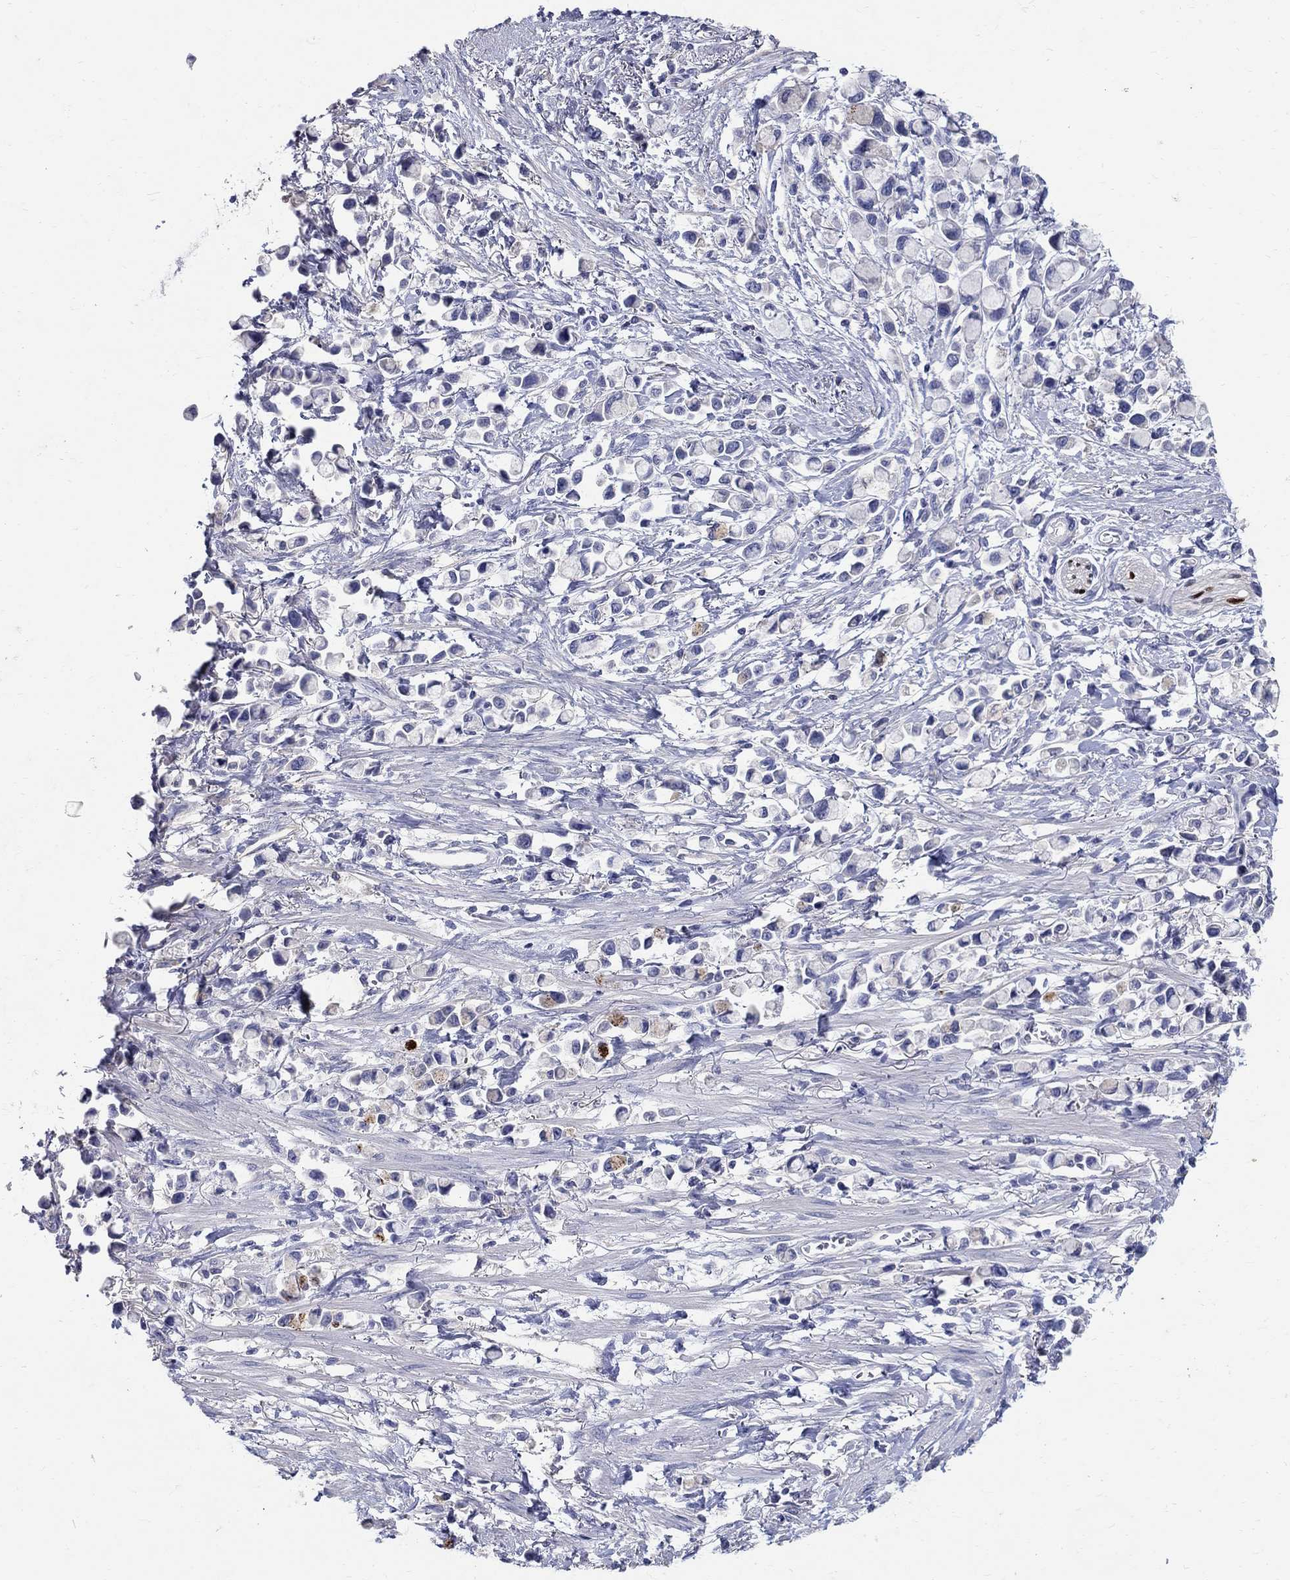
{"staining": {"intensity": "weak", "quantity": "<25%", "location": "cytoplasmic/membranous"}, "tissue": "stomach cancer", "cell_type": "Tumor cells", "image_type": "cancer", "snomed": [{"axis": "morphology", "description": "Adenocarcinoma, NOS"}, {"axis": "topography", "description": "Stomach"}], "caption": "A histopathology image of stomach adenocarcinoma stained for a protein reveals no brown staining in tumor cells. Brightfield microscopy of immunohistochemistry stained with DAB (3,3'-diaminobenzidine) (brown) and hematoxylin (blue), captured at high magnification.", "gene": "SOX2", "patient": {"sex": "female", "age": 81}}